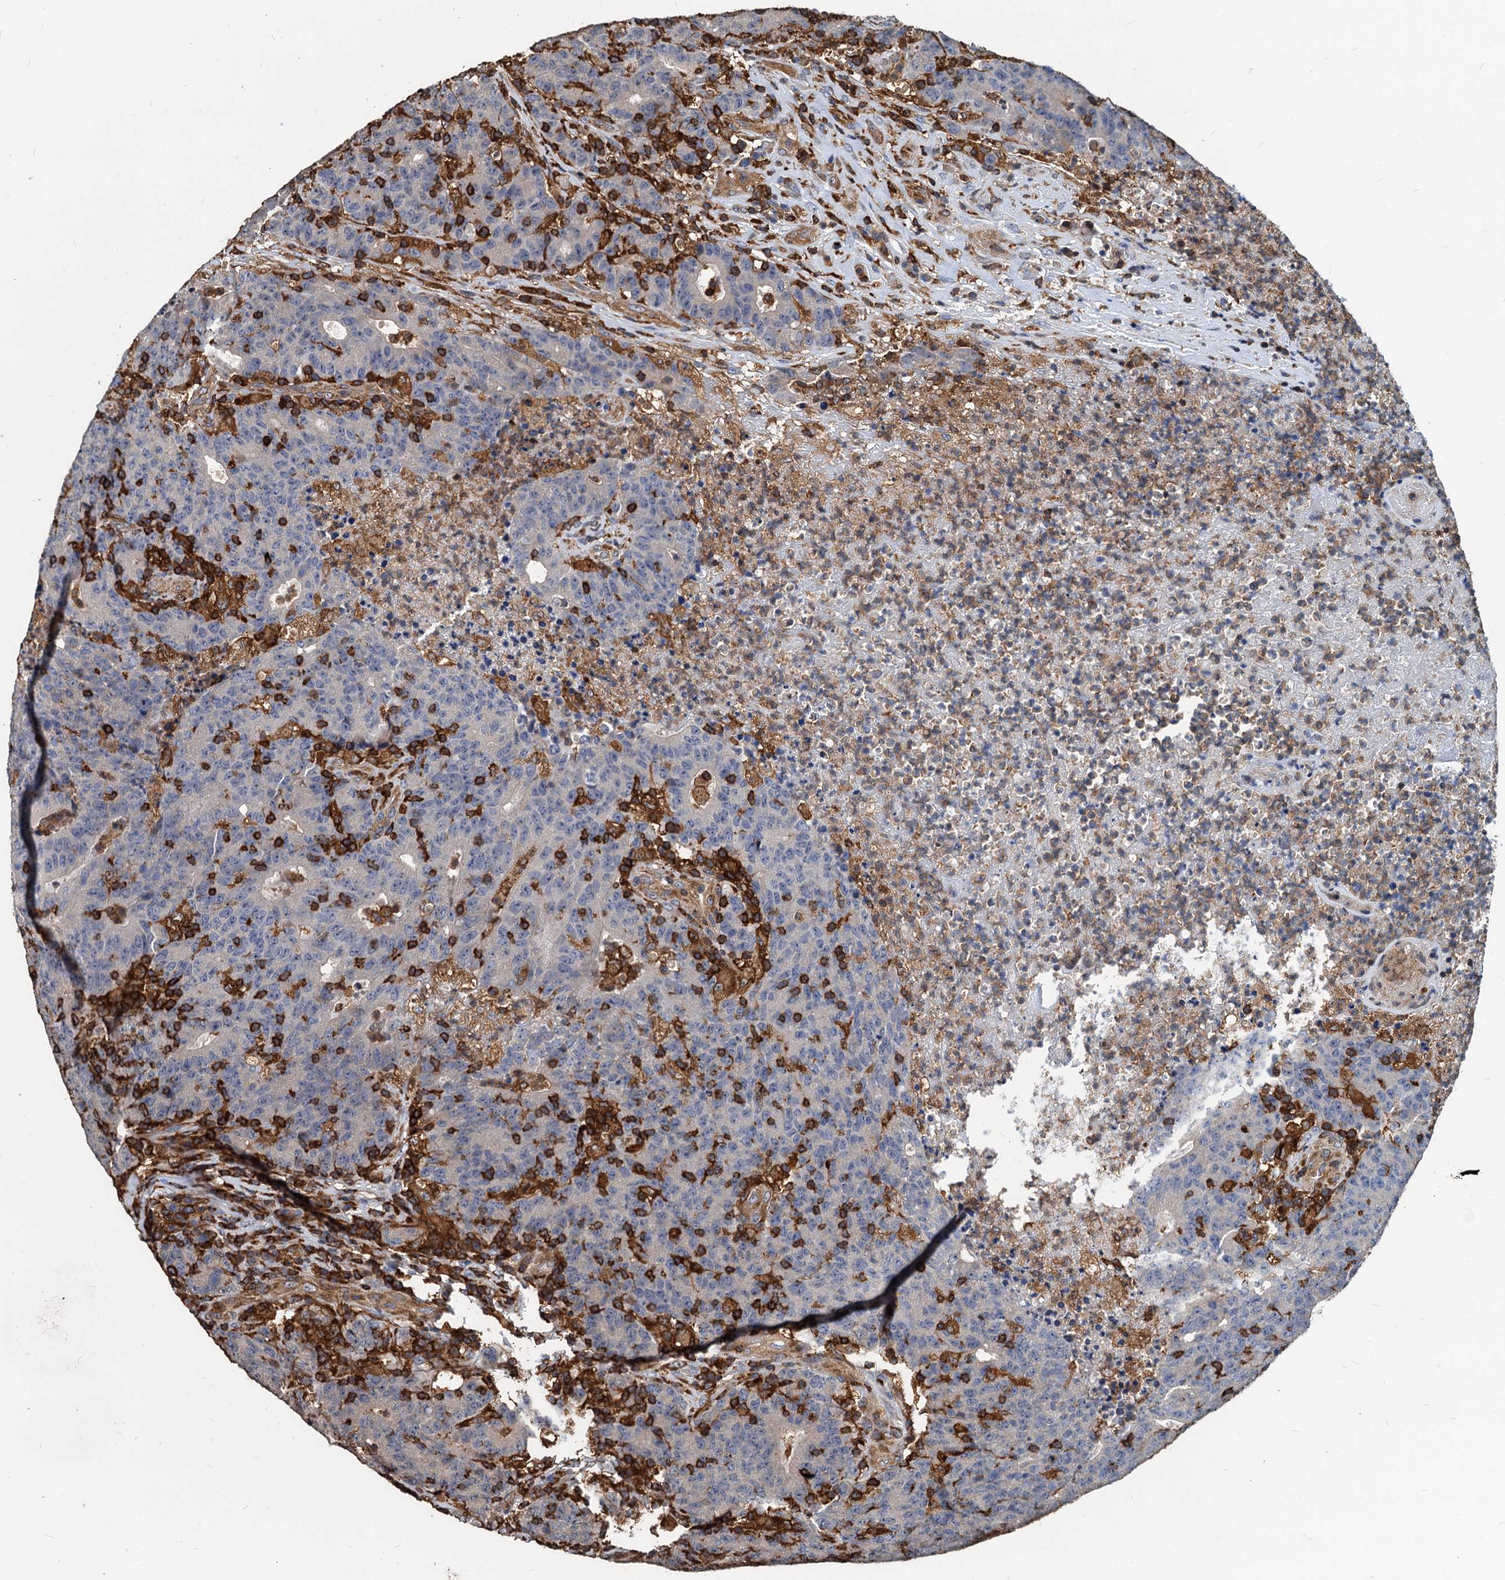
{"staining": {"intensity": "negative", "quantity": "none", "location": "none"}, "tissue": "colorectal cancer", "cell_type": "Tumor cells", "image_type": "cancer", "snomed": [{"axis": "morphology", "description": "Adenocarcinoma, NOS"}, {"axis": "topography", "description": "Colon"}], "caption": "Tumor cells are negative for brown protein staining in colorectal cancer (adenocarcinoma).", "gene": "LCP2", "patient": {"sex": "female", "age": 75}}